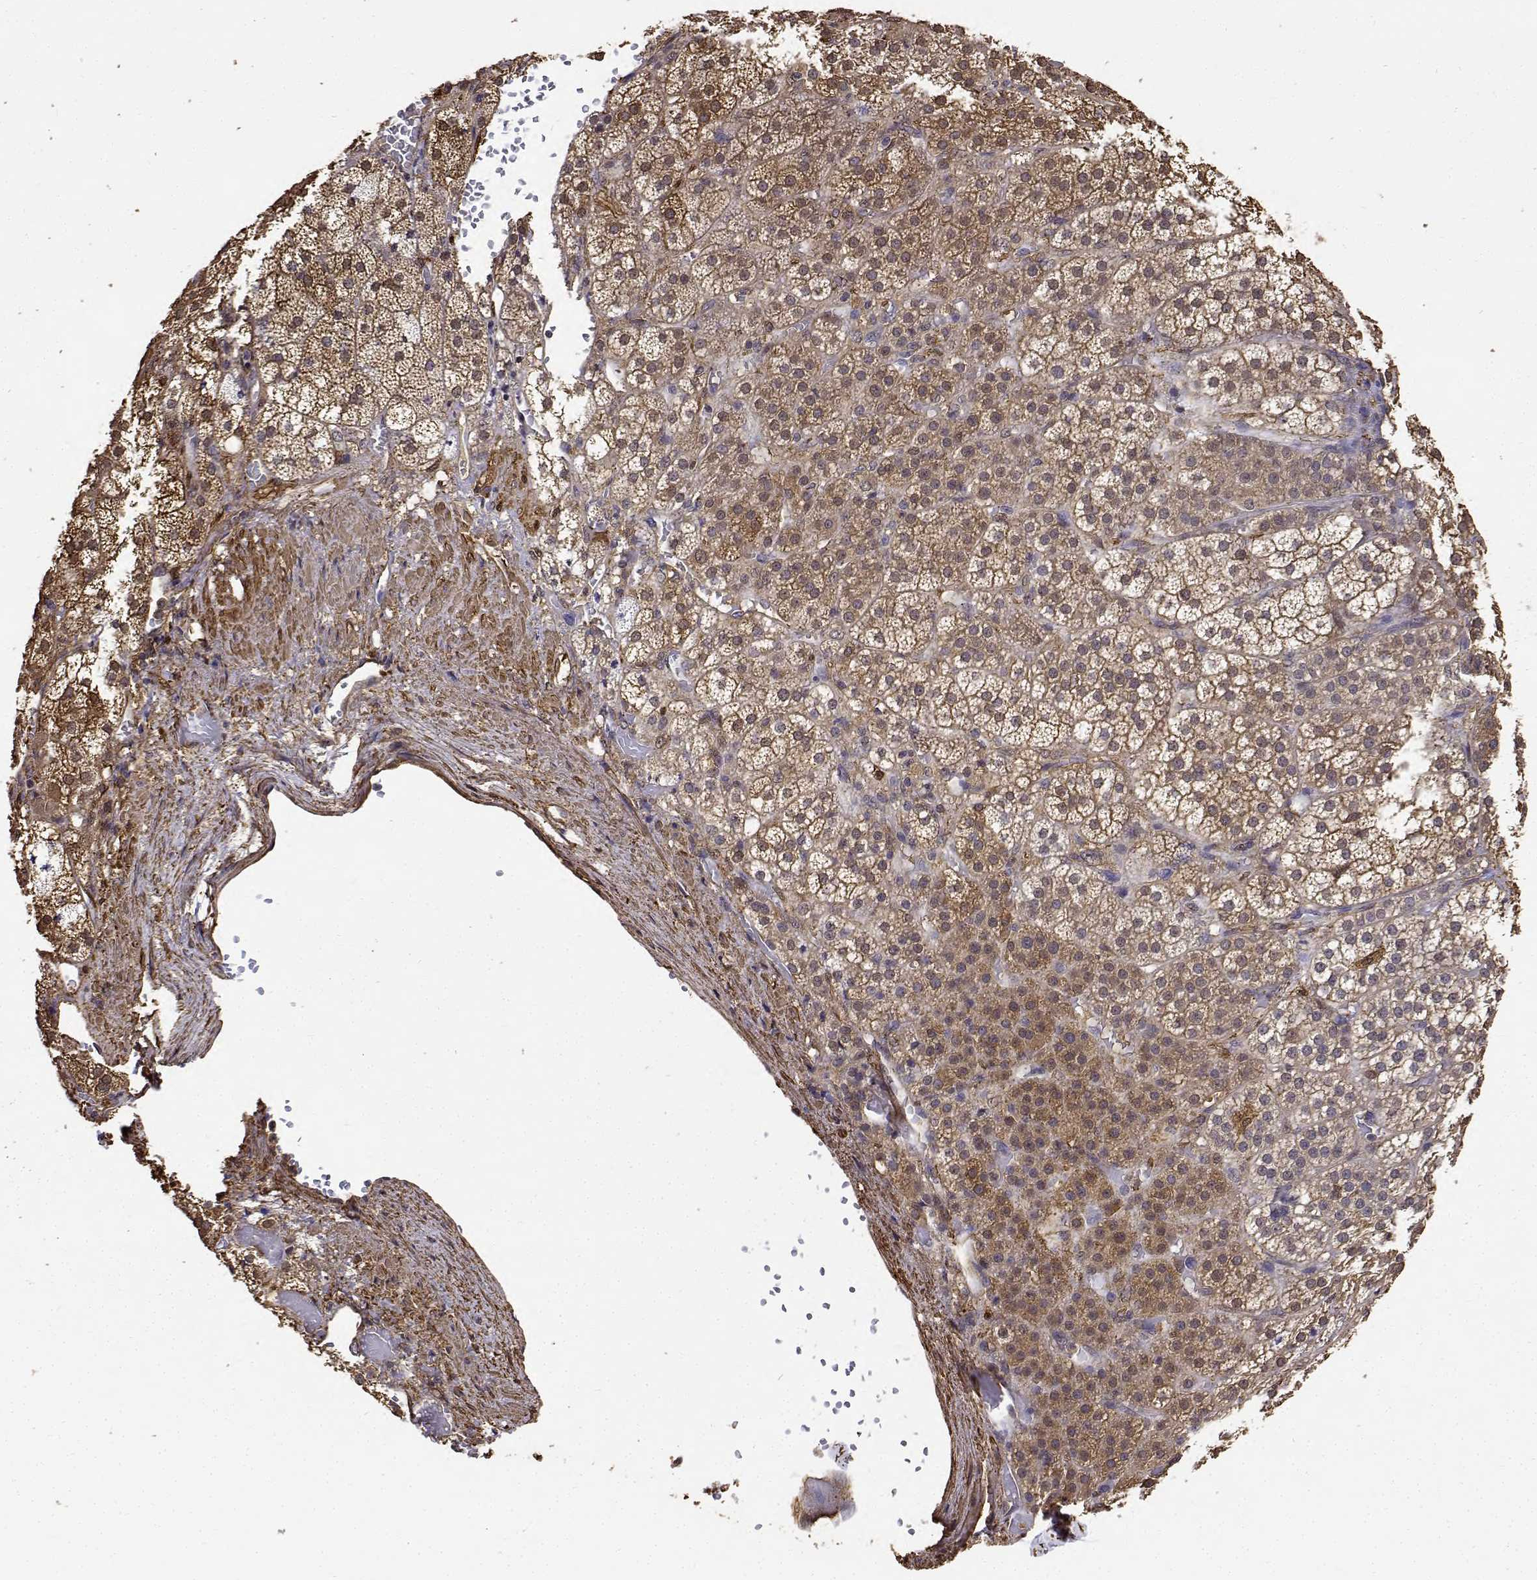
{"staining": {"intensity": "moderate", "quantity": ">75%", "location": "cytoplasmic/membranous,nuclear"}, "tissue": "adrenal gland", "cell_type": "Glandular cells", "image_type": "normal", "snomed": [{"axis": "morphology", "description": "Normal tissue, NOS"}, {"axis": "topography", "description": "Adrenal gland"}], "caption": "Approximately >75% of glandular cells in unremarkable adrenal gland reveal moderate cytoplasmic/membranous,nuclear protein staining as visualized by brown immunohistochemical staining.", "gene": "PCID2", "patient": {"sex": "female", "age": 60}}